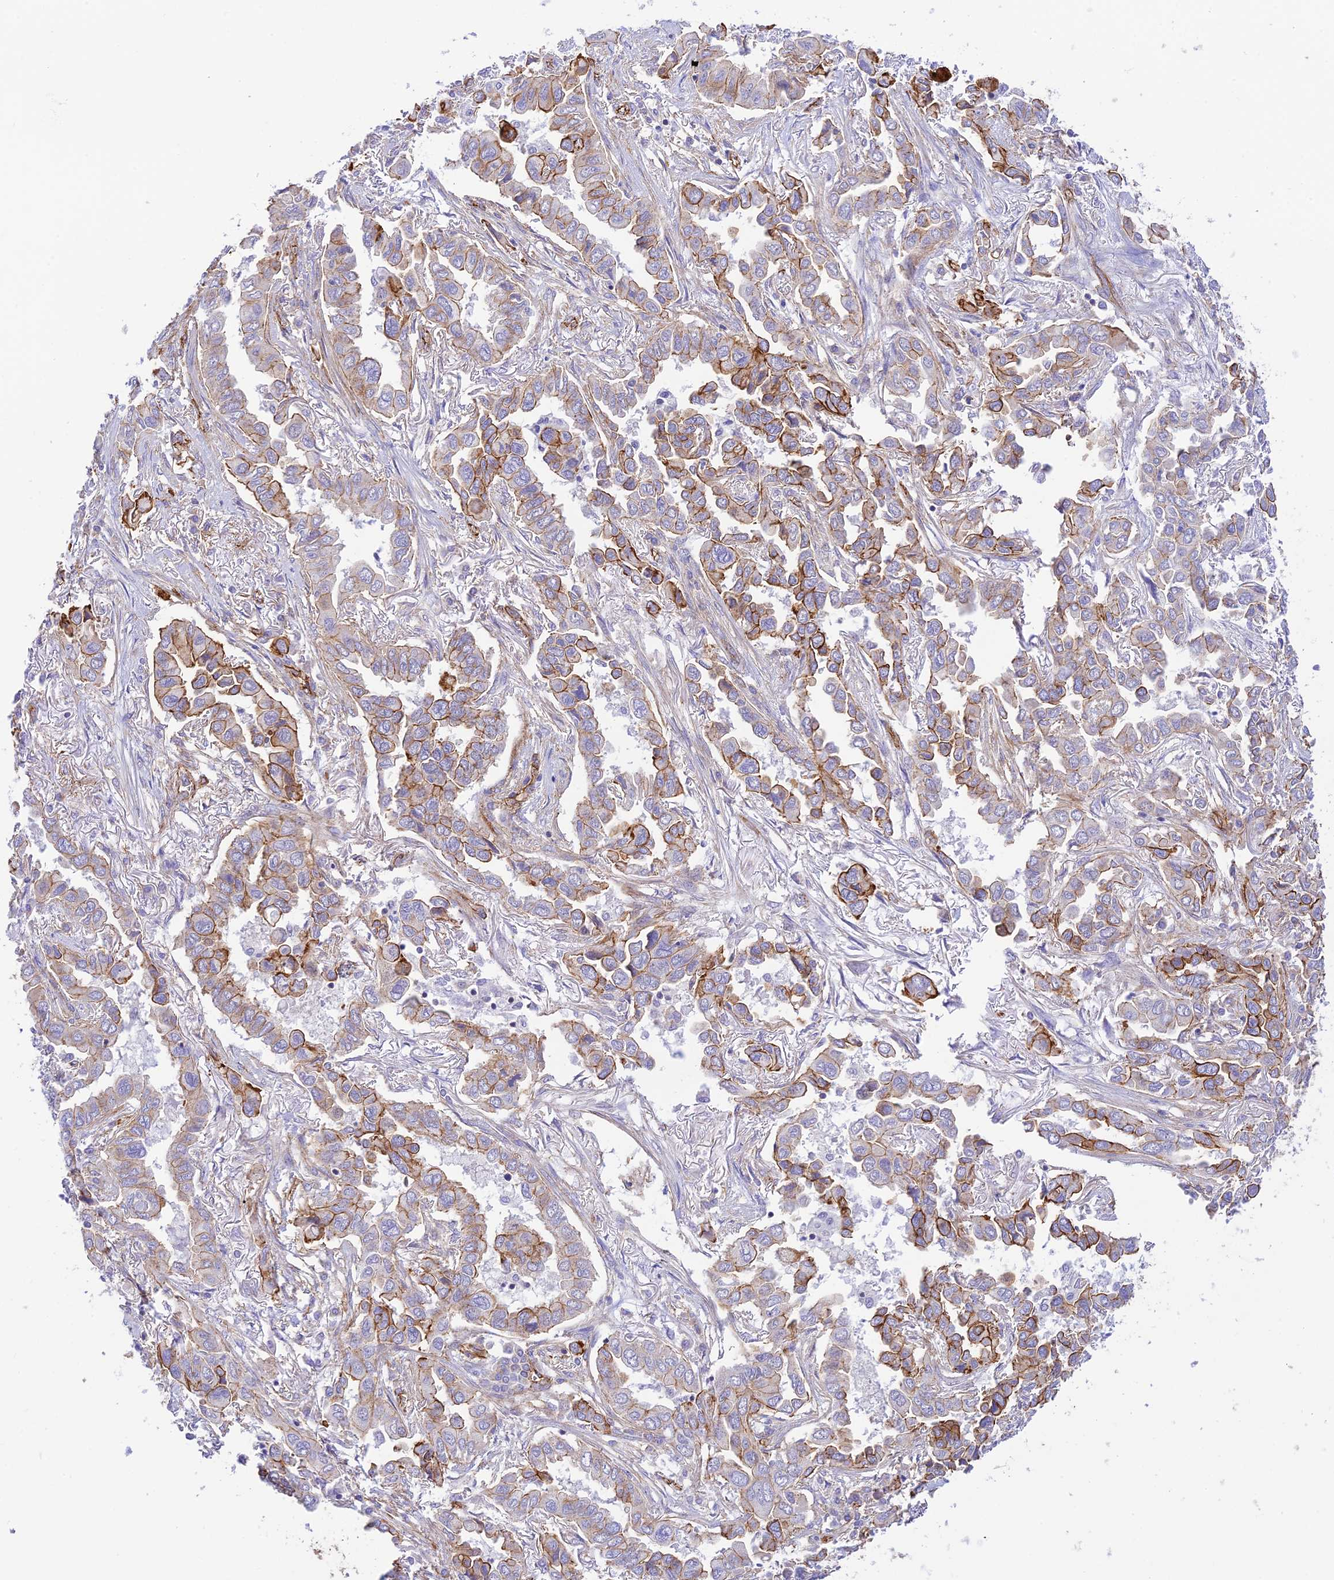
{"staining": {"intensity": "strong", "quantity": "25%-75%", "location": "cytoplasmic/membranous"}, "tissue": "lung cancer", "cell_type": "Tumor cells", "image_type": "cancer", "snomed": [{"axis": "morphology", "description": "Adenocarcinoma, NOS"}, {"axis": "topography", "description": "Lung"}], "caption": "Protein staining of lung adenocarcinoma tissue reveals strong cytoplasmic/membranous staining in about 25%-75% of tumor cells.", "gene": "YPEL5", "patient": {"sex": "female", "age": 76}}